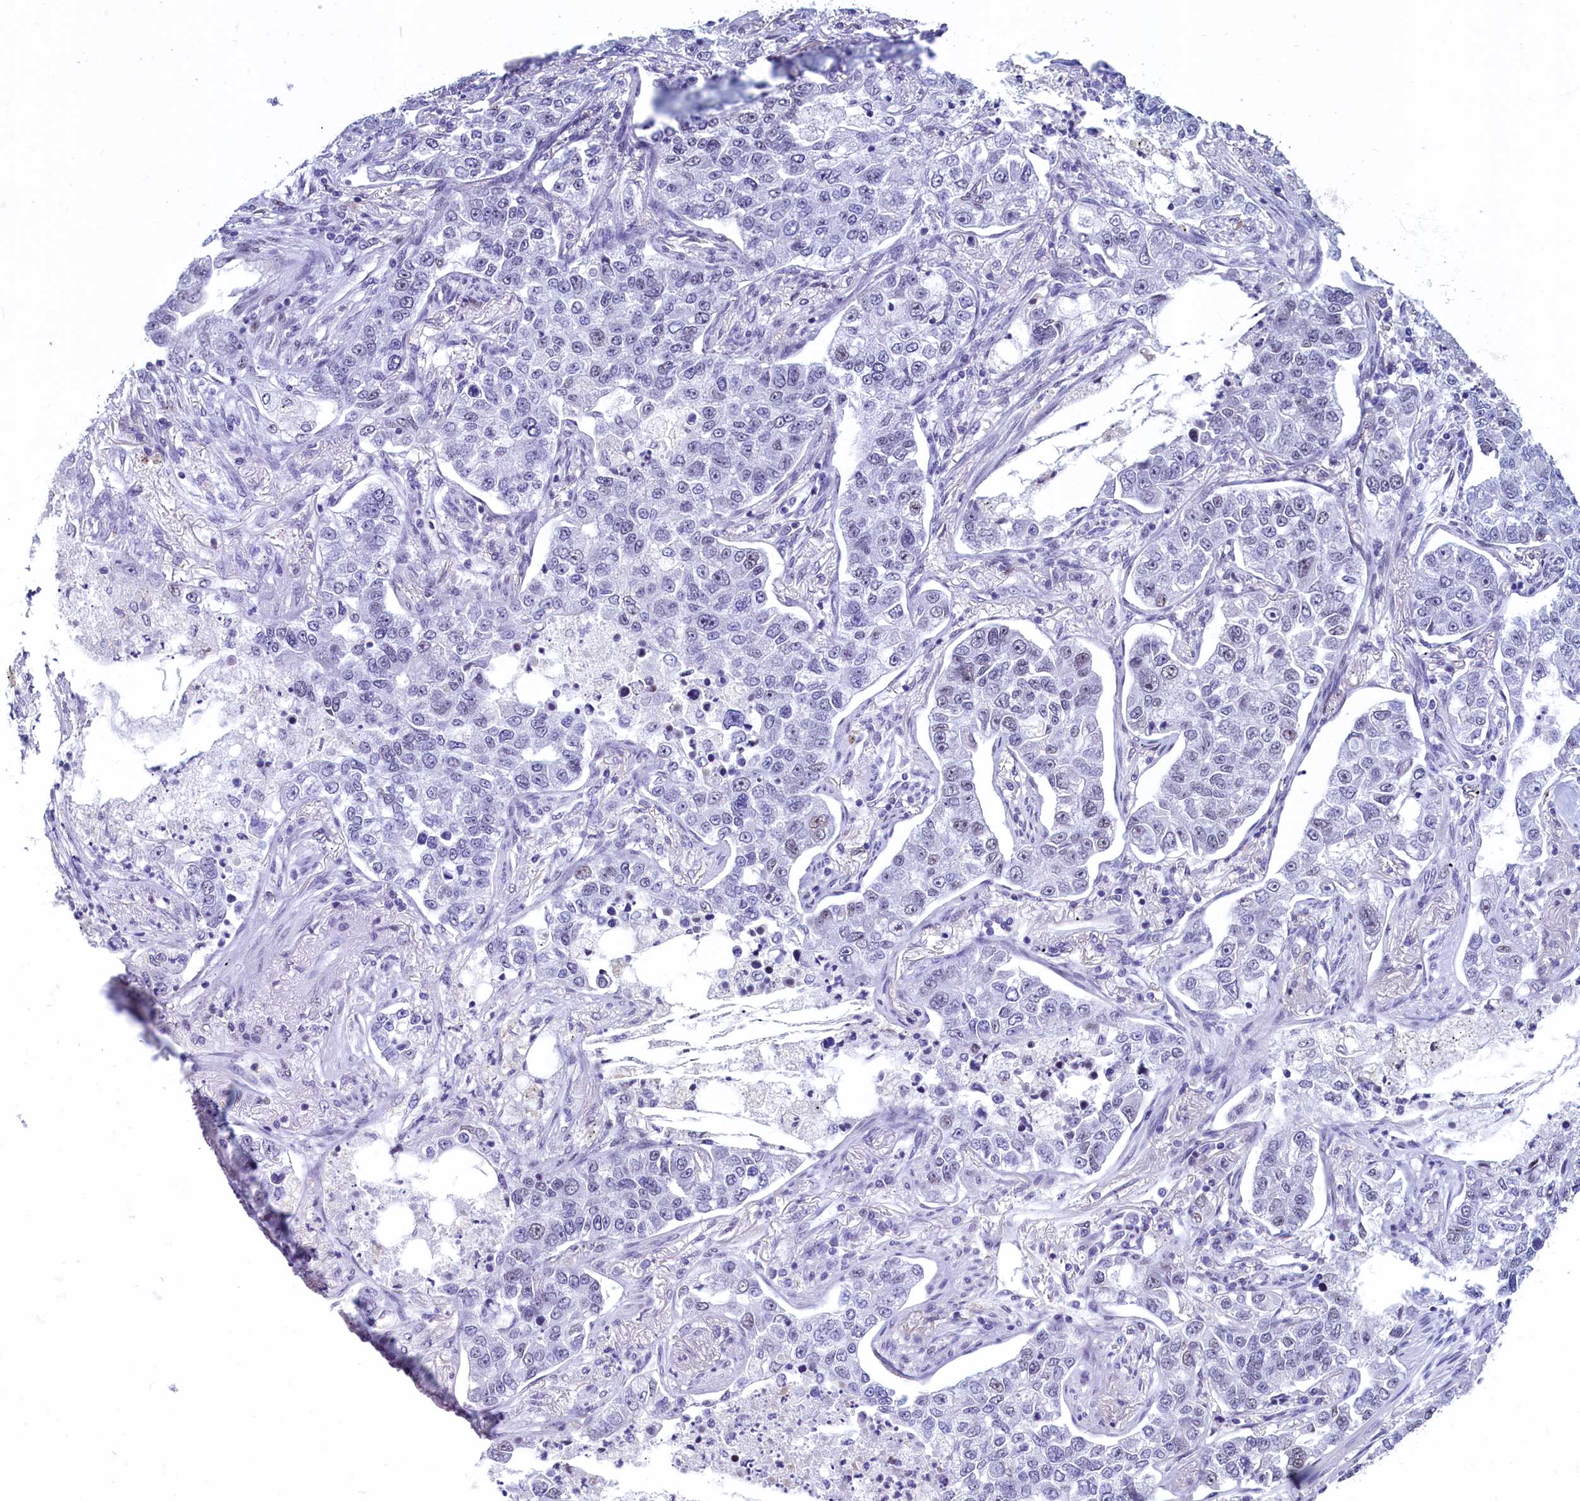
{"staining": {"intensity": "negative", "quantity": "none", "location": "none"}, "tissue": "lung cancer", "cell_type": "Tumor cells", "image_type": "cancer", "snomed": [{"axis": "morphology", "description": "Adenocarcinoma, NOS"}, {"axis": "topography", "description": "Lung"}], "caption": "Immunohistochemistry (IHC) of lung cancer (adenocarcinoma) reveals no staining in tumor cells.", "gene": "SUGP2", "patient": {"sex": "male", "age": 49}}